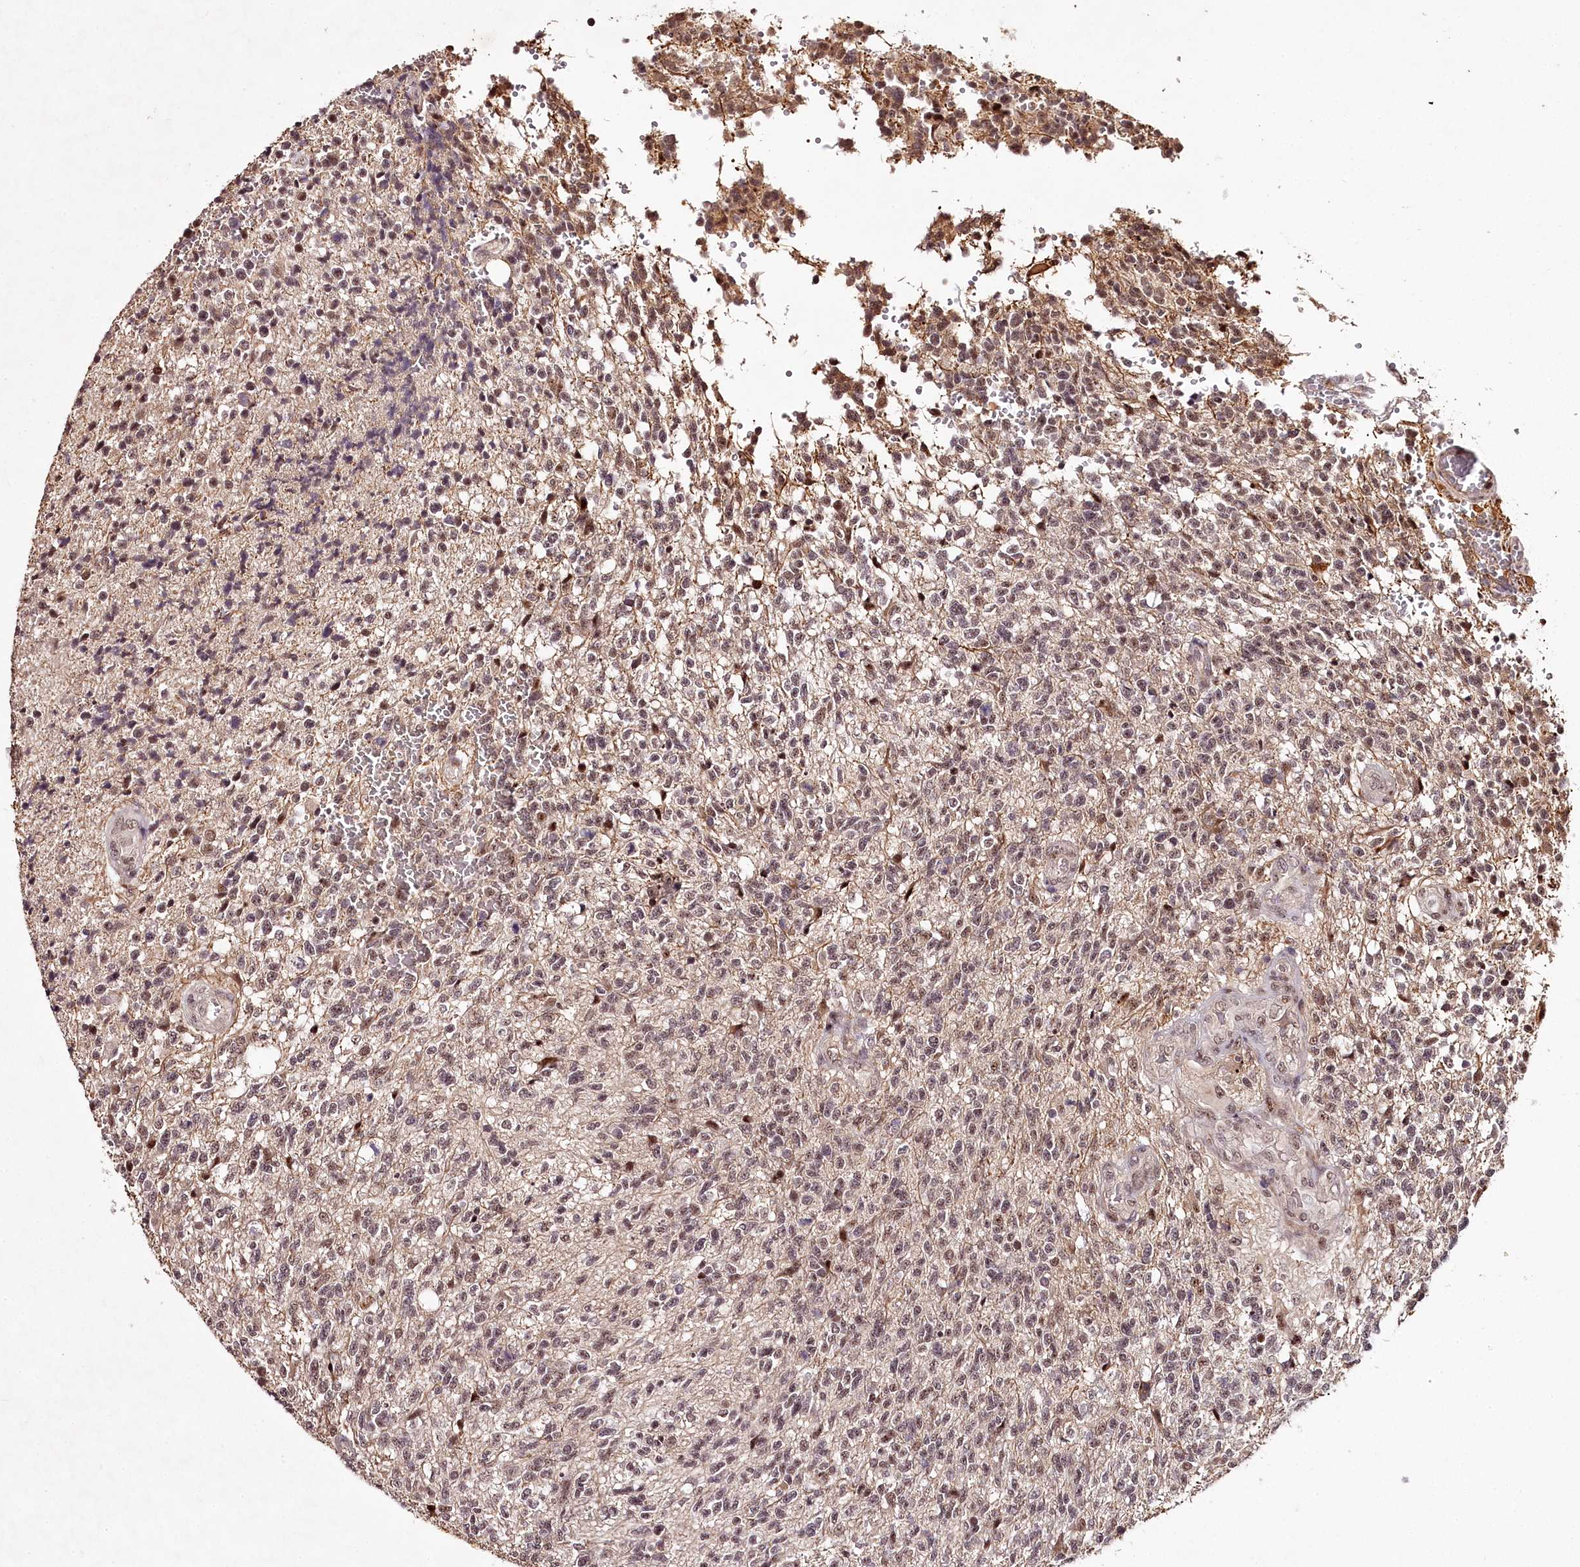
{"staining": {"intensity": "moderate", "quantity": "25%-75%", "location": "nuclear"}, "tissue": "glioma", "cell_type": "Tumor cells", "image_type": "cancer", "snomed": [{"axis": "morphology", "description": "Glioma, malignant, High grade"}, {"axis": "topography", "description": "Brain"}], "caption": "Approximately 25%-75% of tumor cells in human glioma exhibit moderate nuclear protein positivity as visualized by brown immunohistochemical staining.", "gene": "MAML3", "patient": {"sex": "male", "age": 56}}